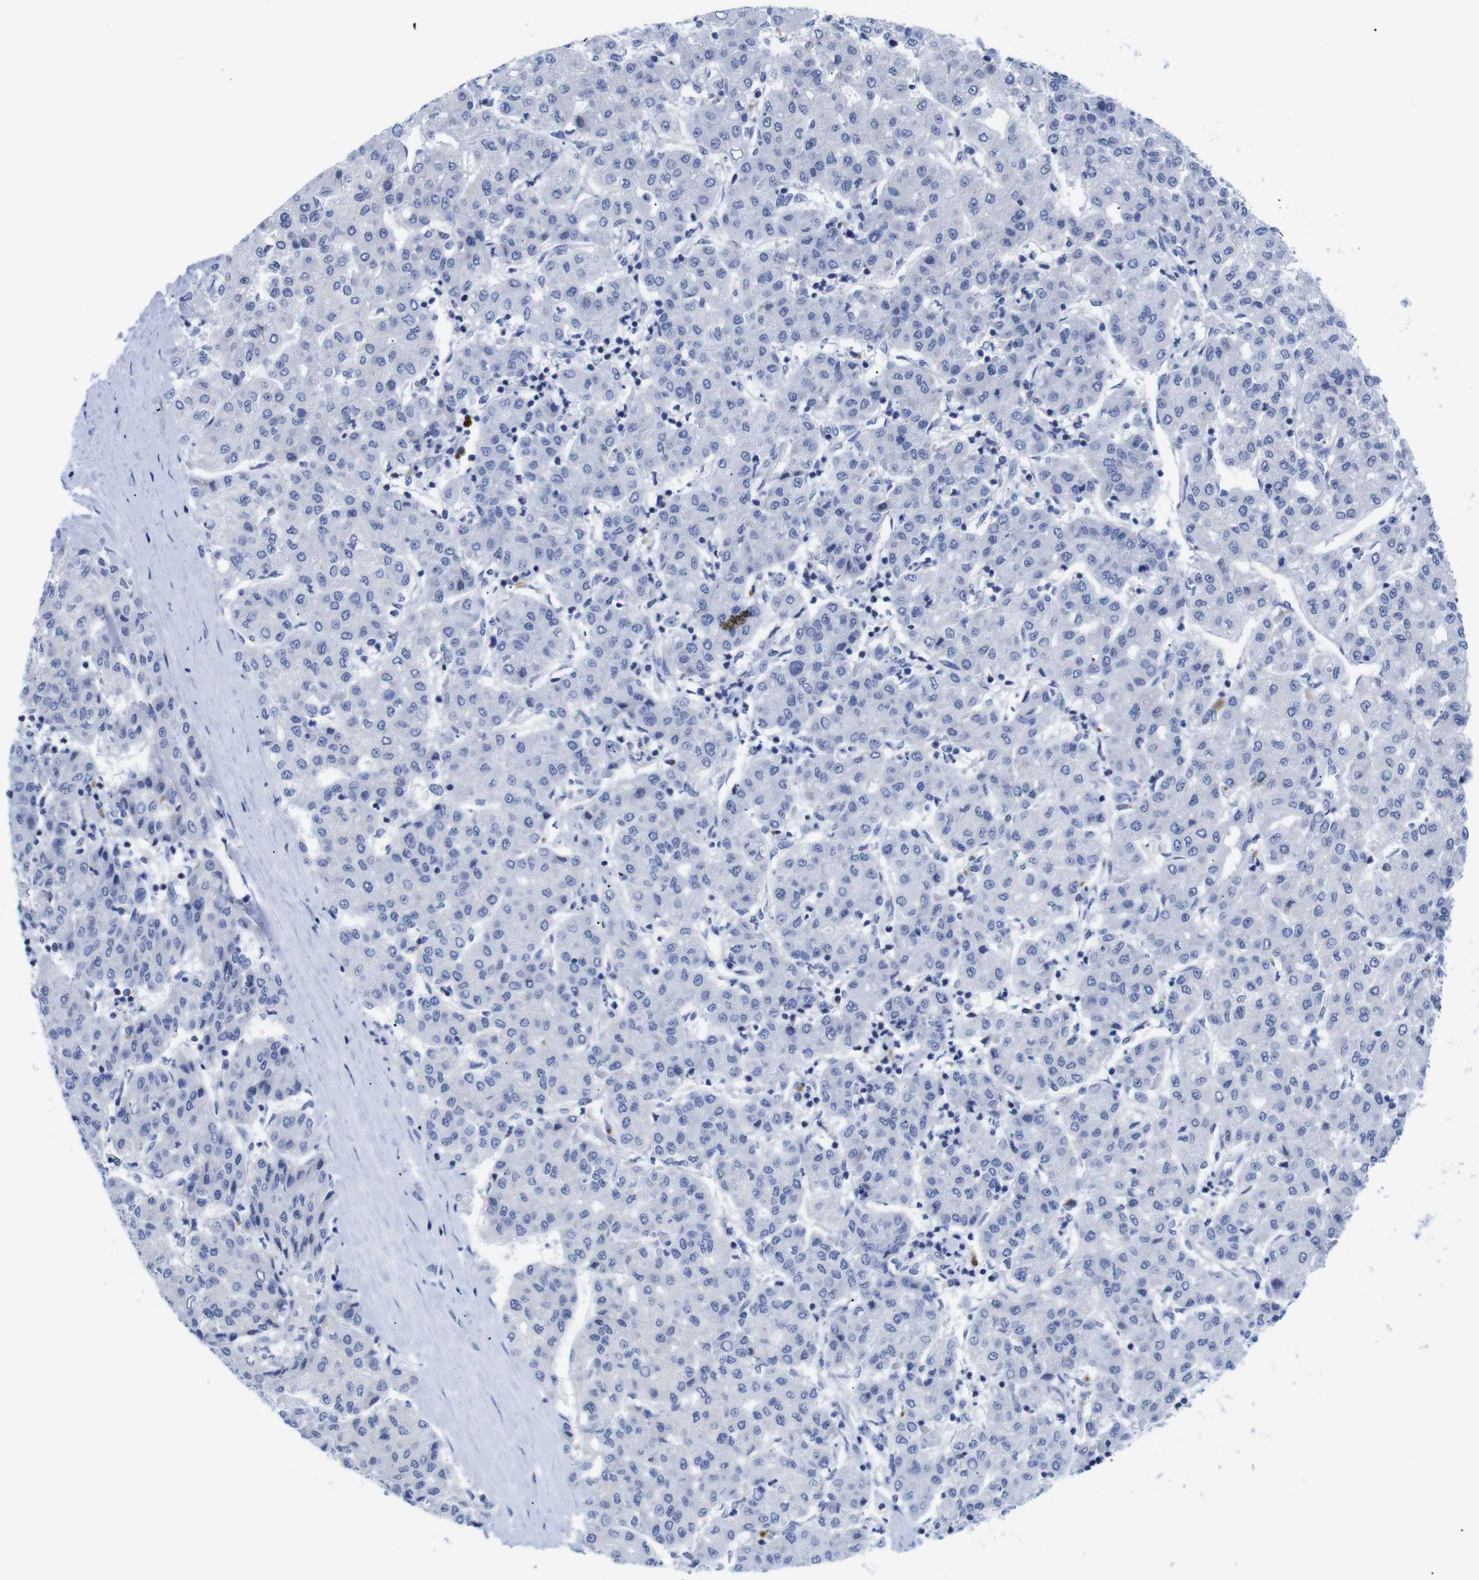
{"staining": {"intensity": "negative", "quantity": "none", "location": "none"}, "tissue": "liver cancer", "cell_type": "Tumor cells", "image_type": "cancer", "snomed": [{"axis": "morphology", "description": "Carcinoma, Hepatocellular, NOS"}, {"axis": "topography", "description": "Liver"}], "caption": "Liver hepatocellular carcinoma was stained to show a protein in brown. There is no significant expression in tumor cells.", "gene": "LRRC55", "patient": {"sex": "male", "age": 65}}